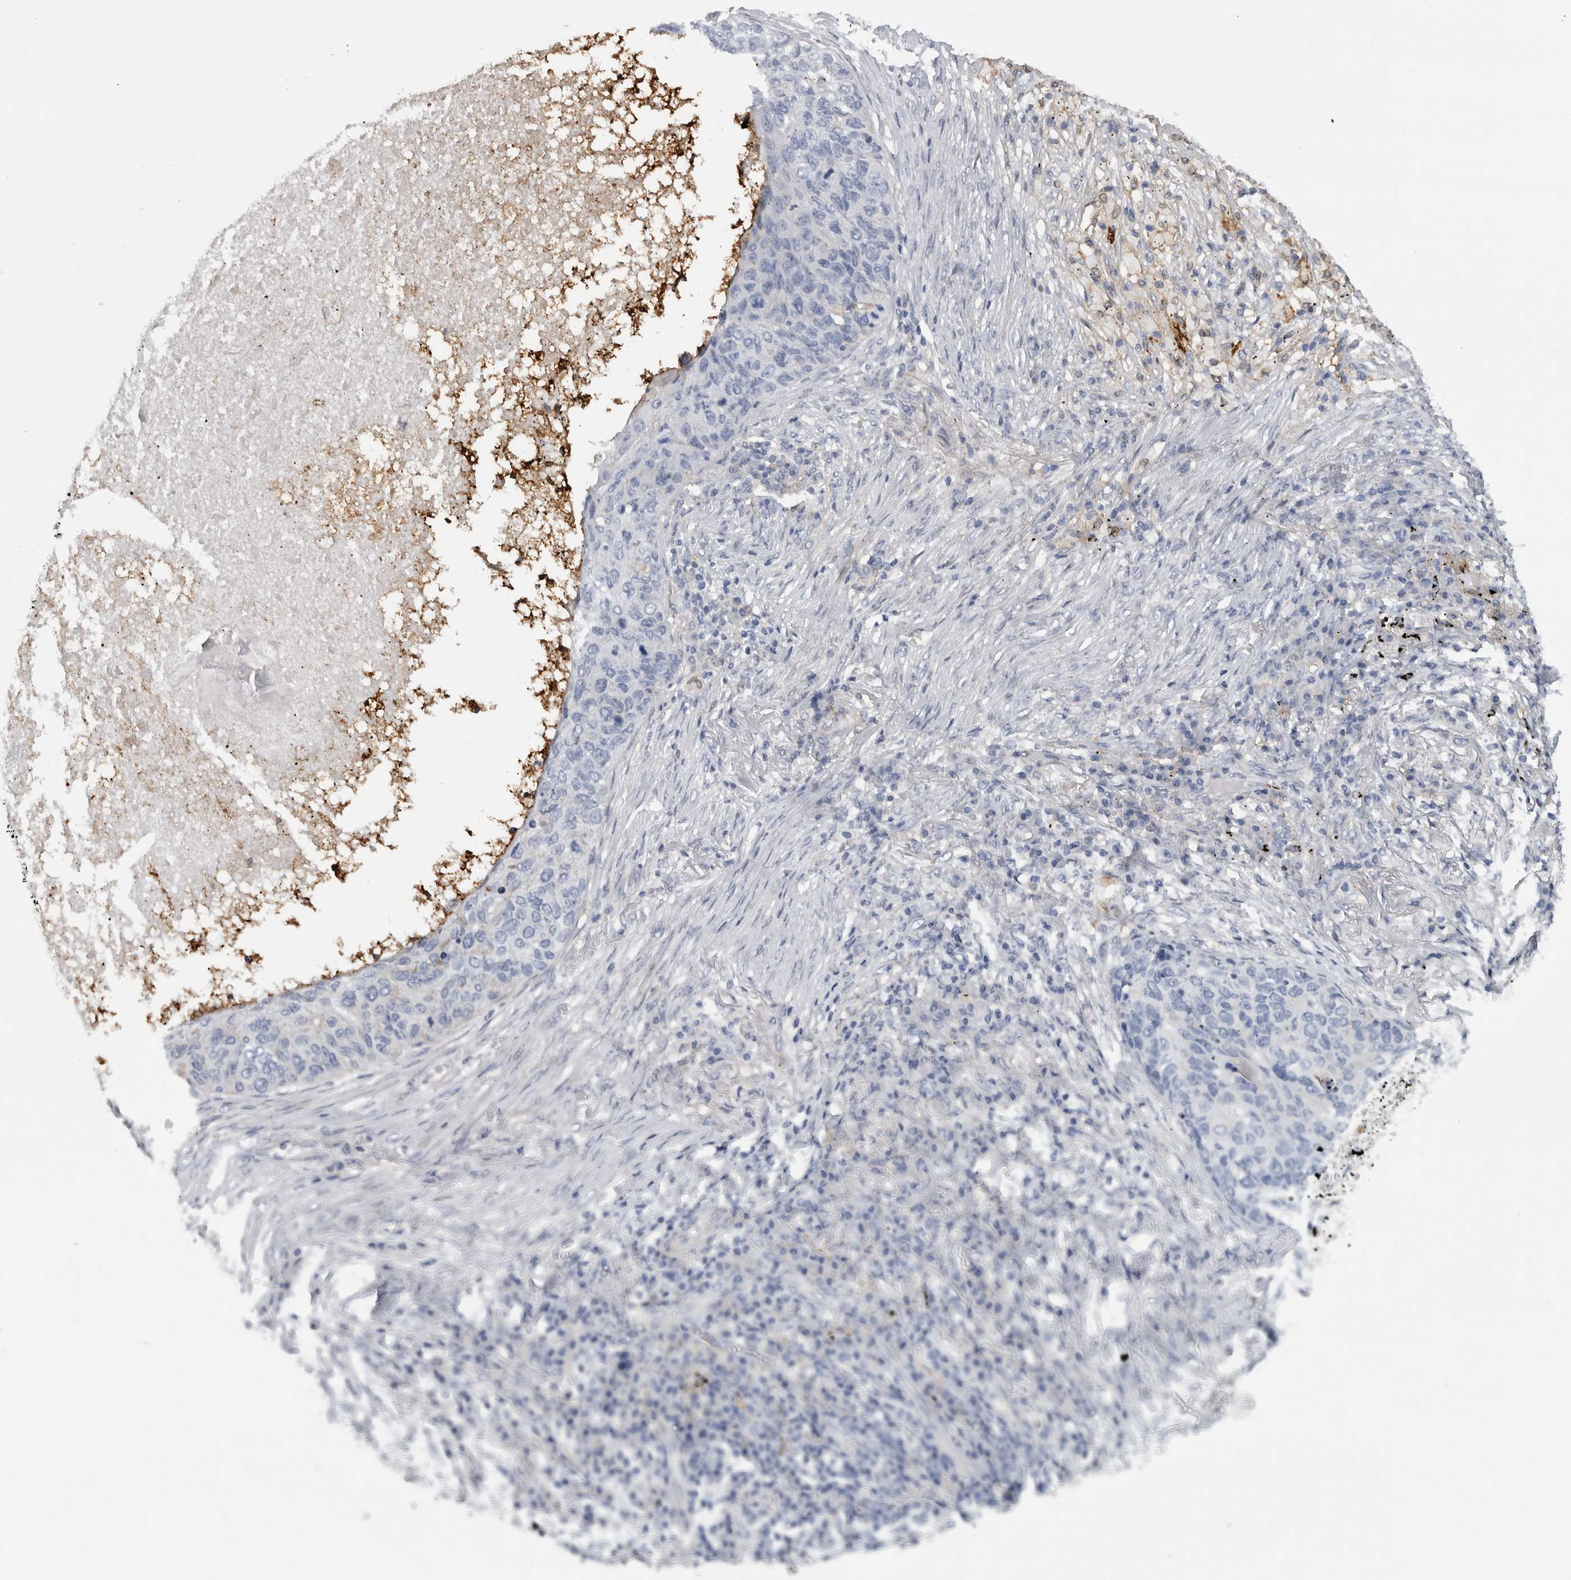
{"staining": {"intensity": "negative", "quantity": "none", "location": "none"}, "tissue": "lung cancer", "cell_type": "Tumor cells", "image_type": "cancer", "snomed": [{"axis": "morphology", "description": "Squamous cell carcinoma, NOS"}, {"axis": "topography", "description": "Lung"}], "caption": "Lung cancer (squamous cell carcinoma) stained for a protein using immunohistochemistry shows no staining tumor cells.", "gene": "DNAJC24", "patient": {"sex": "female", "age": 63}}